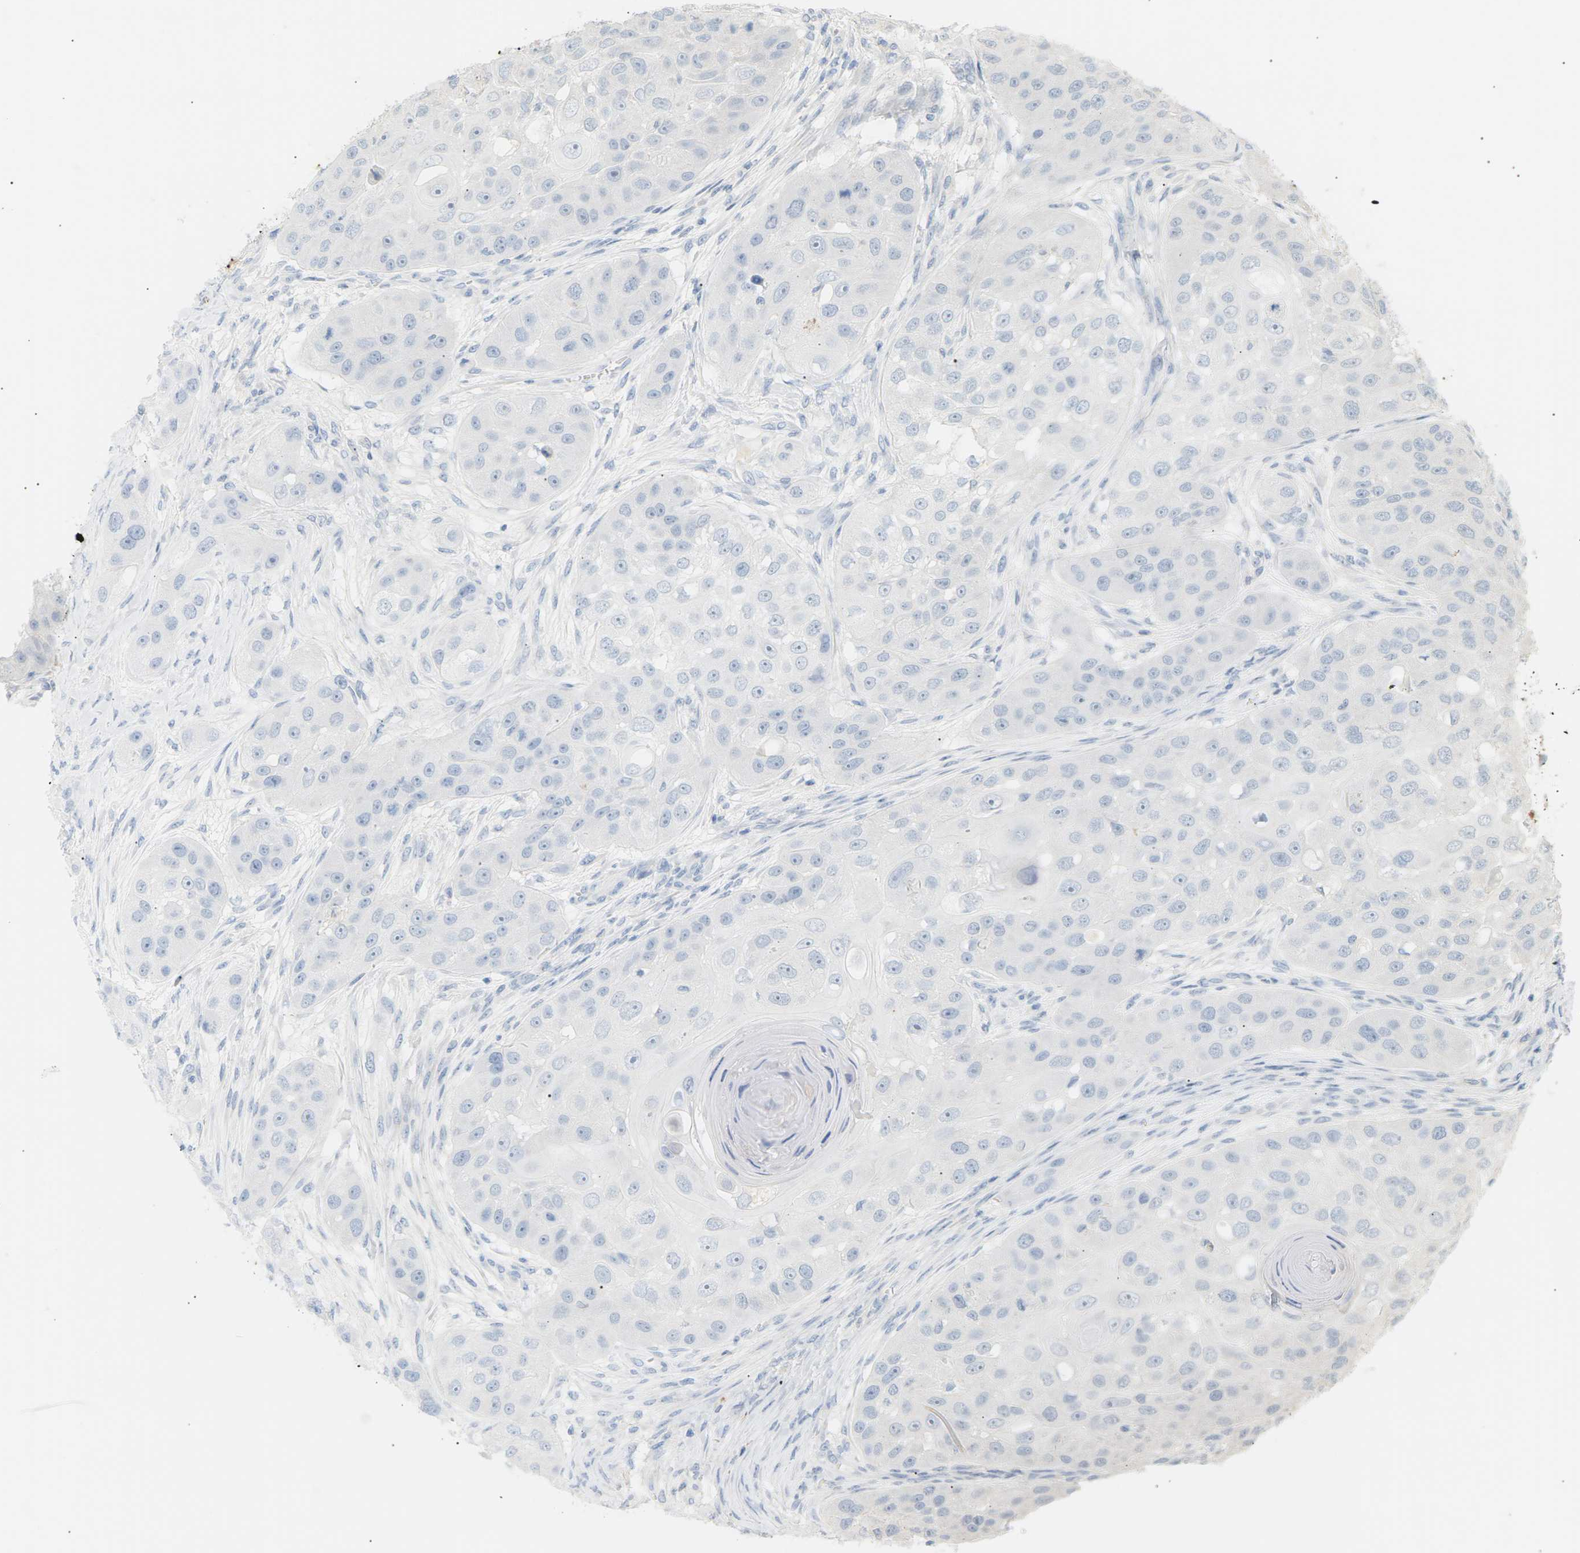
{"staining": {"intensity": "negative", "quantity": "none", "location": "none"}, "tissue": "head and neck cancer", "cell_type": "Tumor cells", "image_type": "cancer", "snomed": [{"axis": "morphology", "description": "Normal tissue, NOS"}, {"axis": "morphology", "description": "Squamous cell carcinoma, NOS"}, {"axis": "topography", "description": "Skeletal muscle"}, {"axis": "topography", "description": "Head-Neck"}], "caption": "Immunohistochemistry (IHC) photomicrograph of head and neck cancer stained for a protein (brown), which exhibits no expression in tumor cells. The staining was performed using DAB to visualize the protein expression in brown, while the nuclei were stained in blue with hematoxylin (Magnification: 20x).", "gene": "CLU", "patient": {"sex": "male", "age": 51}}